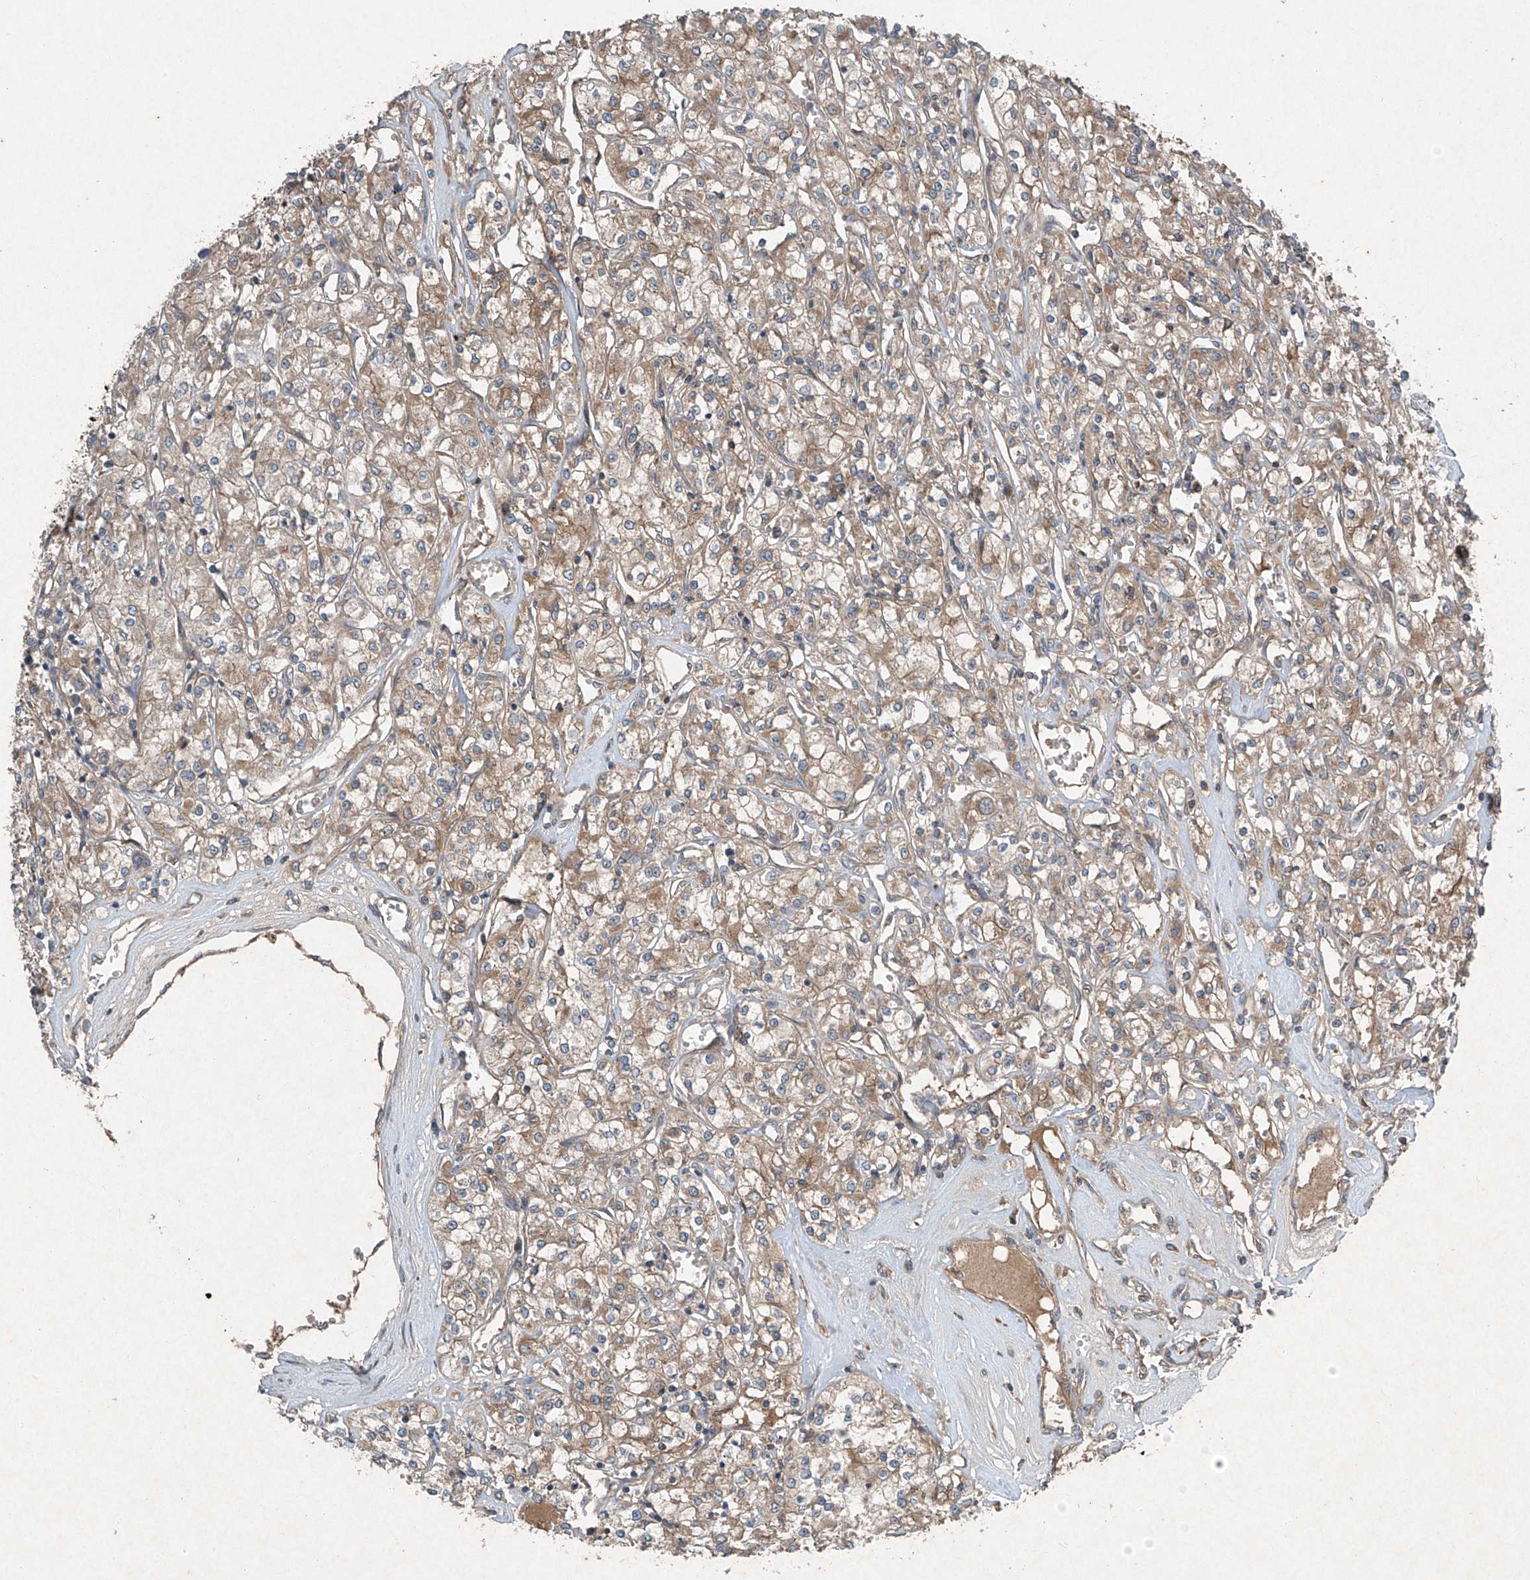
{"staining": {"intensity": "weak", "quantity": ">75%", "location": "cytoplasmic/membranous"}, "tissue": "renal cancer", "cell_type": "Tumor cells", "image_type": "cancer", "snomed": [{"axis": "morphology", "description": "Adenocarcinoma, NOS"}, {"axis": "topography", "description": "Kidney"}], "caption": "This histopathology image exhibits renal cancer (adenocarcinoma) stained with immunohistochemistry to label a protein in brown. The cytoplasmic/membranous of tumor cells show weak positivity for the protein. Nuclei are counter-stained blue.", "gene": "FOXRED2", "patient": {"sex": "female", "age": 59}}